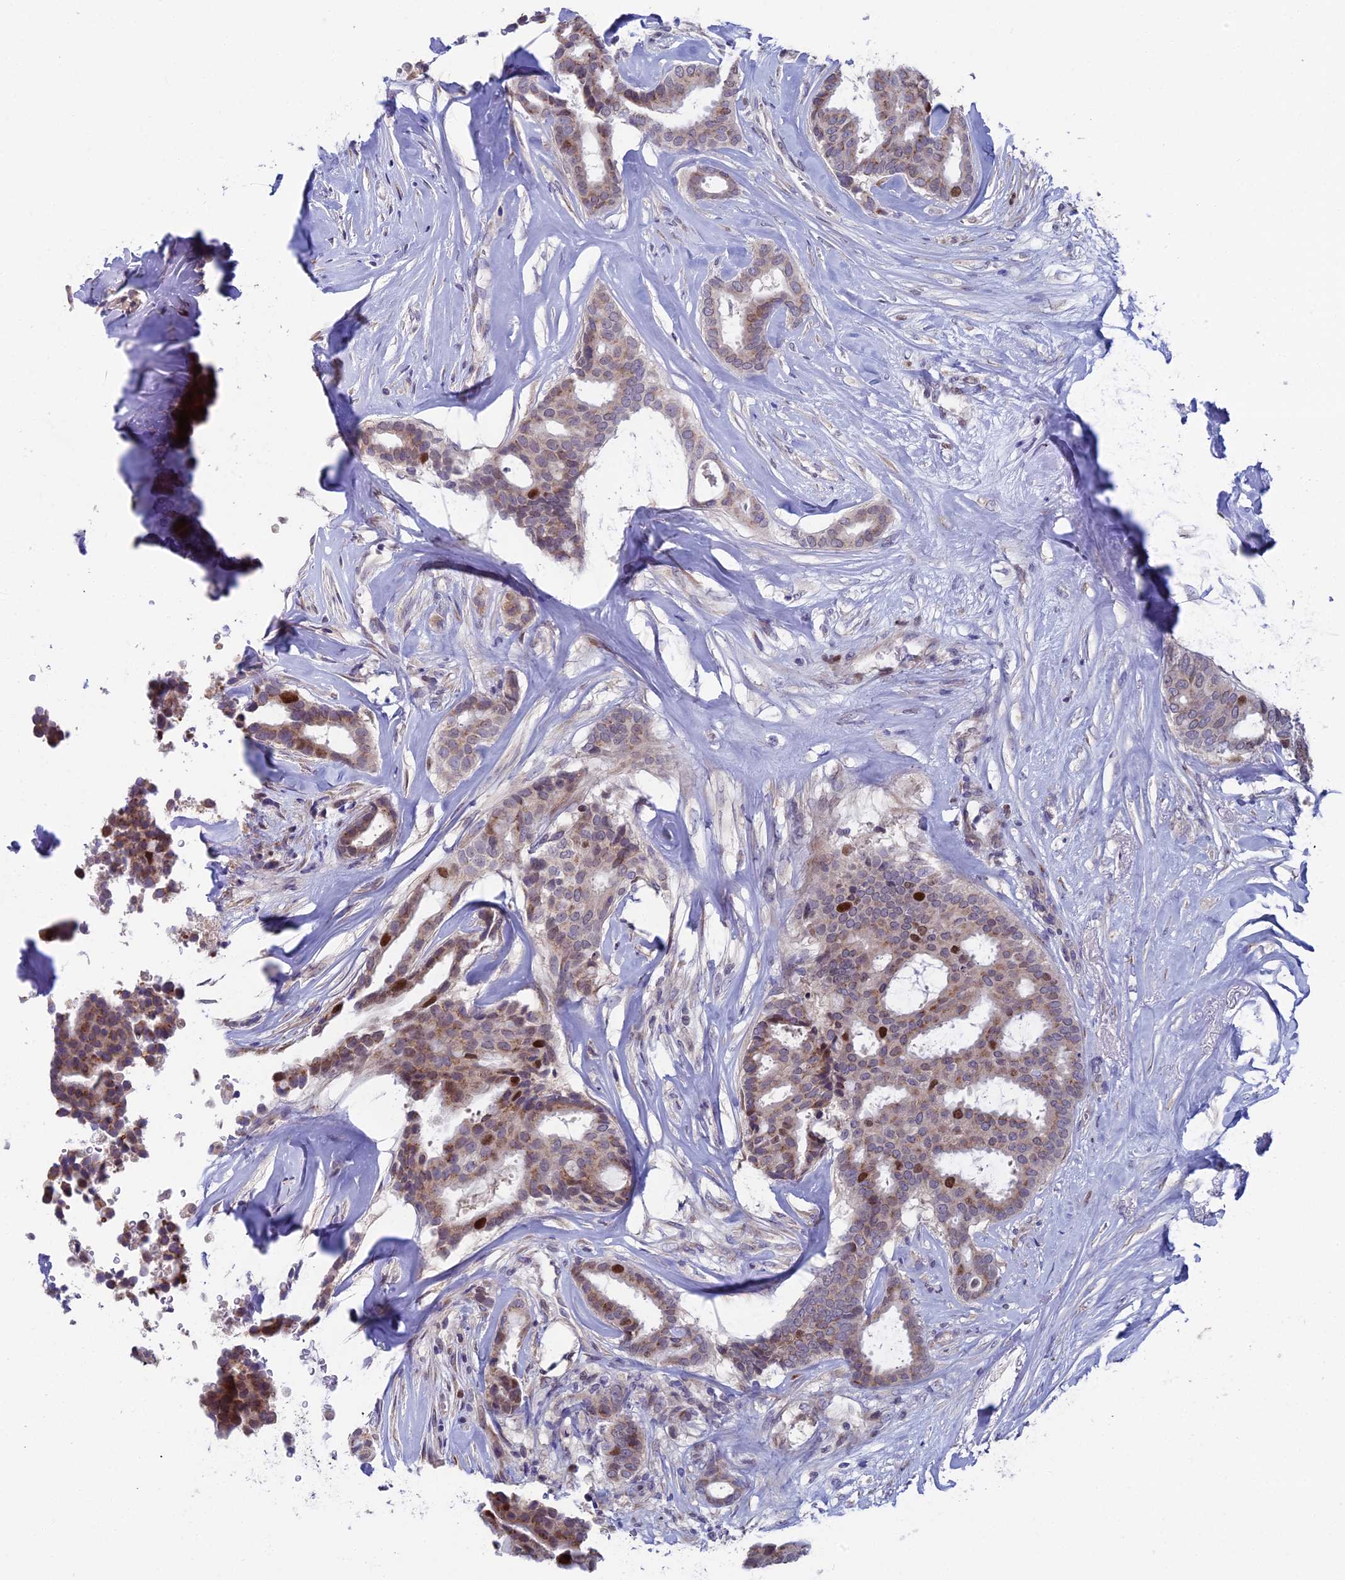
{"staining": {"intensity": "moderate", "quantity": "<25%", "location": "nuclear"}, "tissue": "breast cancer", "cell_type": "Tumor cells", "image_type": "cancer", "snomed": [{"axis": "morphology", "description": "Duct carcinoma"}, {"axis": "topography", "description": "Breast"}], "caption": "There is low levels of moderate nuclear expression in tumor cells of invasive ductal carcinoma (breast), as demonstrated by immunohistochemical staining (brown color).", "gene": "LIG1", "patient": {"sex": "female", "age": 75}}